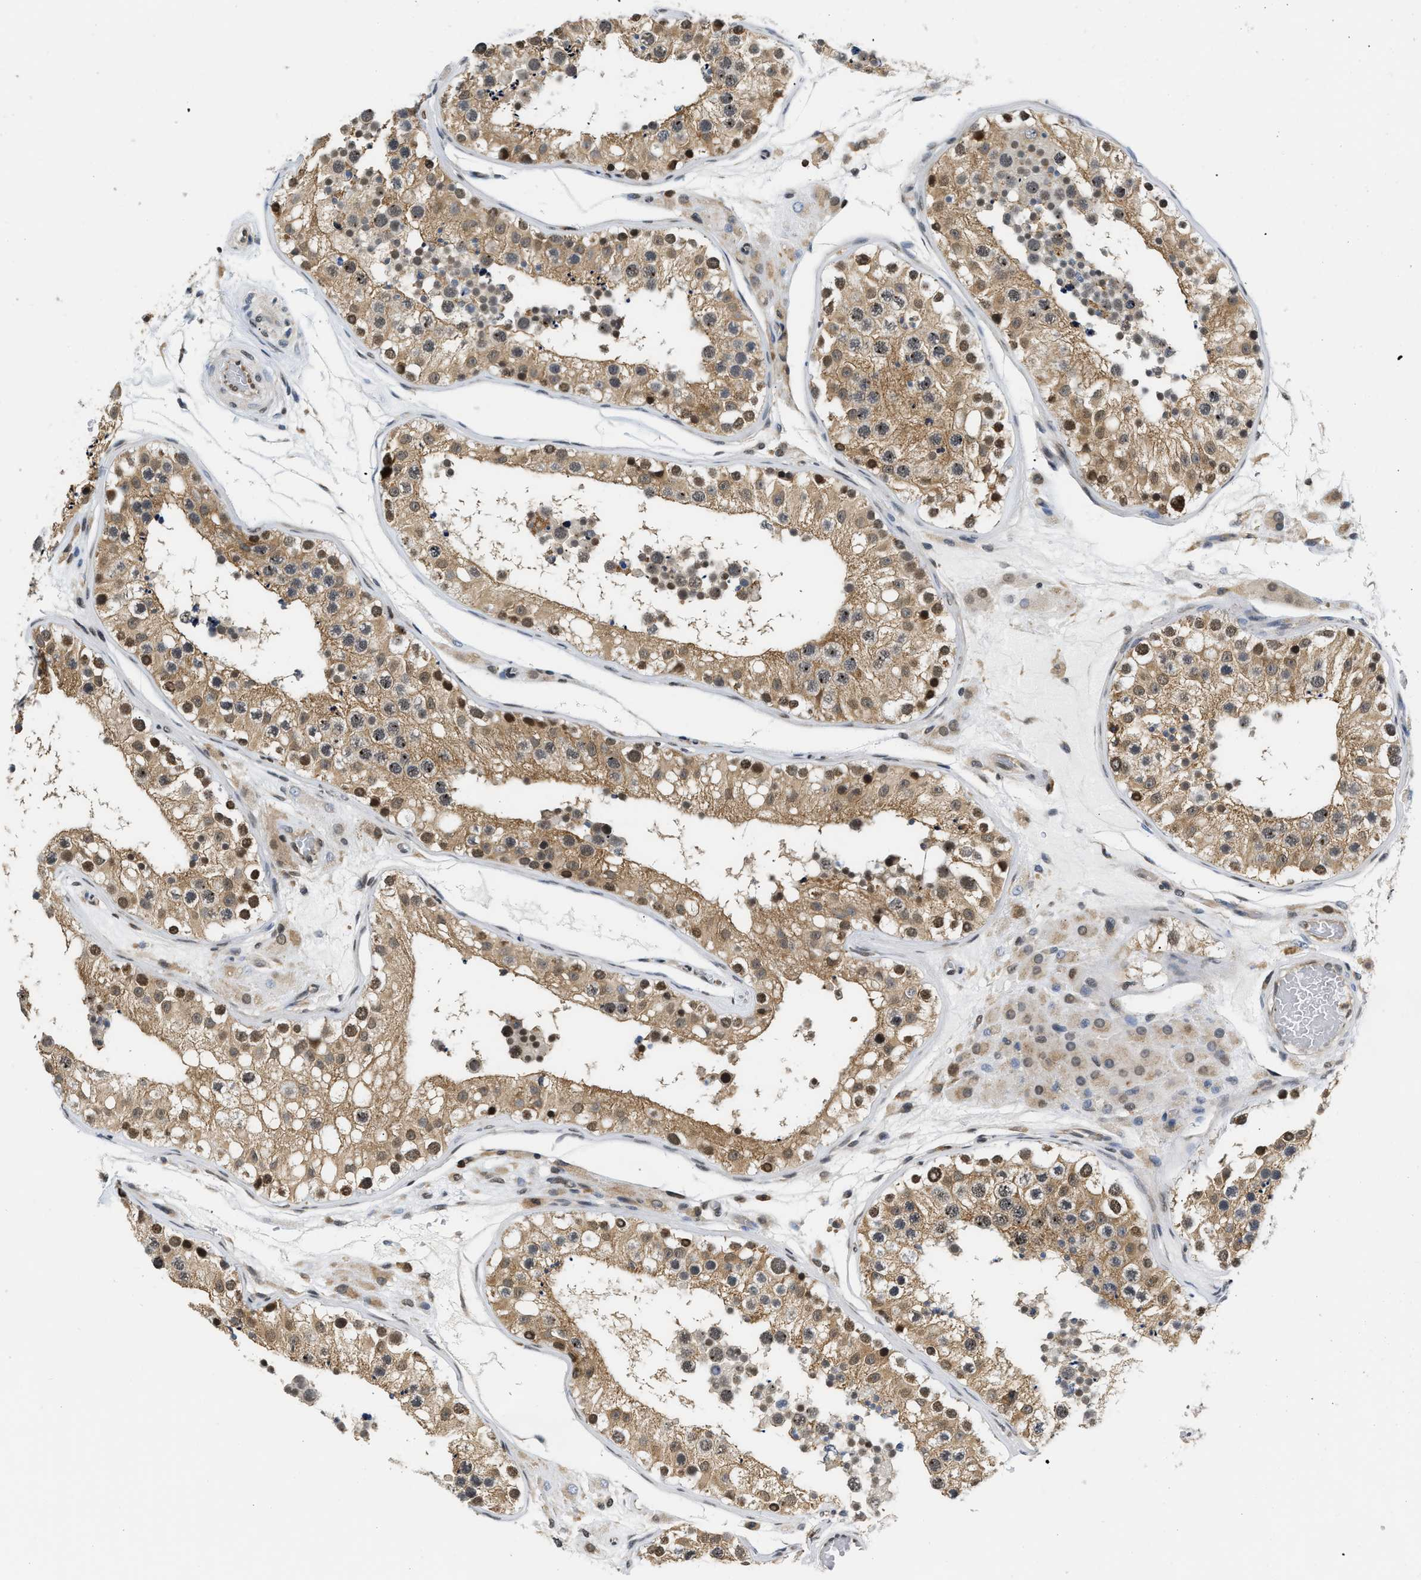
{"staining": {"intensity": "moderate", "quantity": ">75%", "location": "cytoplasmic/membranous,nuclear"}, "tissue": "testis", "cell_type": "Cells in seminiferous ducts", "image_type": "normal", "snomed": [{"axis": "morphology", "description": "Normal tissue, NOS"}, {"axis": "topography", "description": "Testis"}], "caption": "Testis stained for a protein reveals moderate cytoplasmic/membranous,nuclear positivity in cells in seminiferous ducts. (DAB (3,3'-diaminobenzidine) = brown stain, brightfield microscopy at high magnification).", "gene": "STK10", "patient": {"sex": "male", "age": 26}}